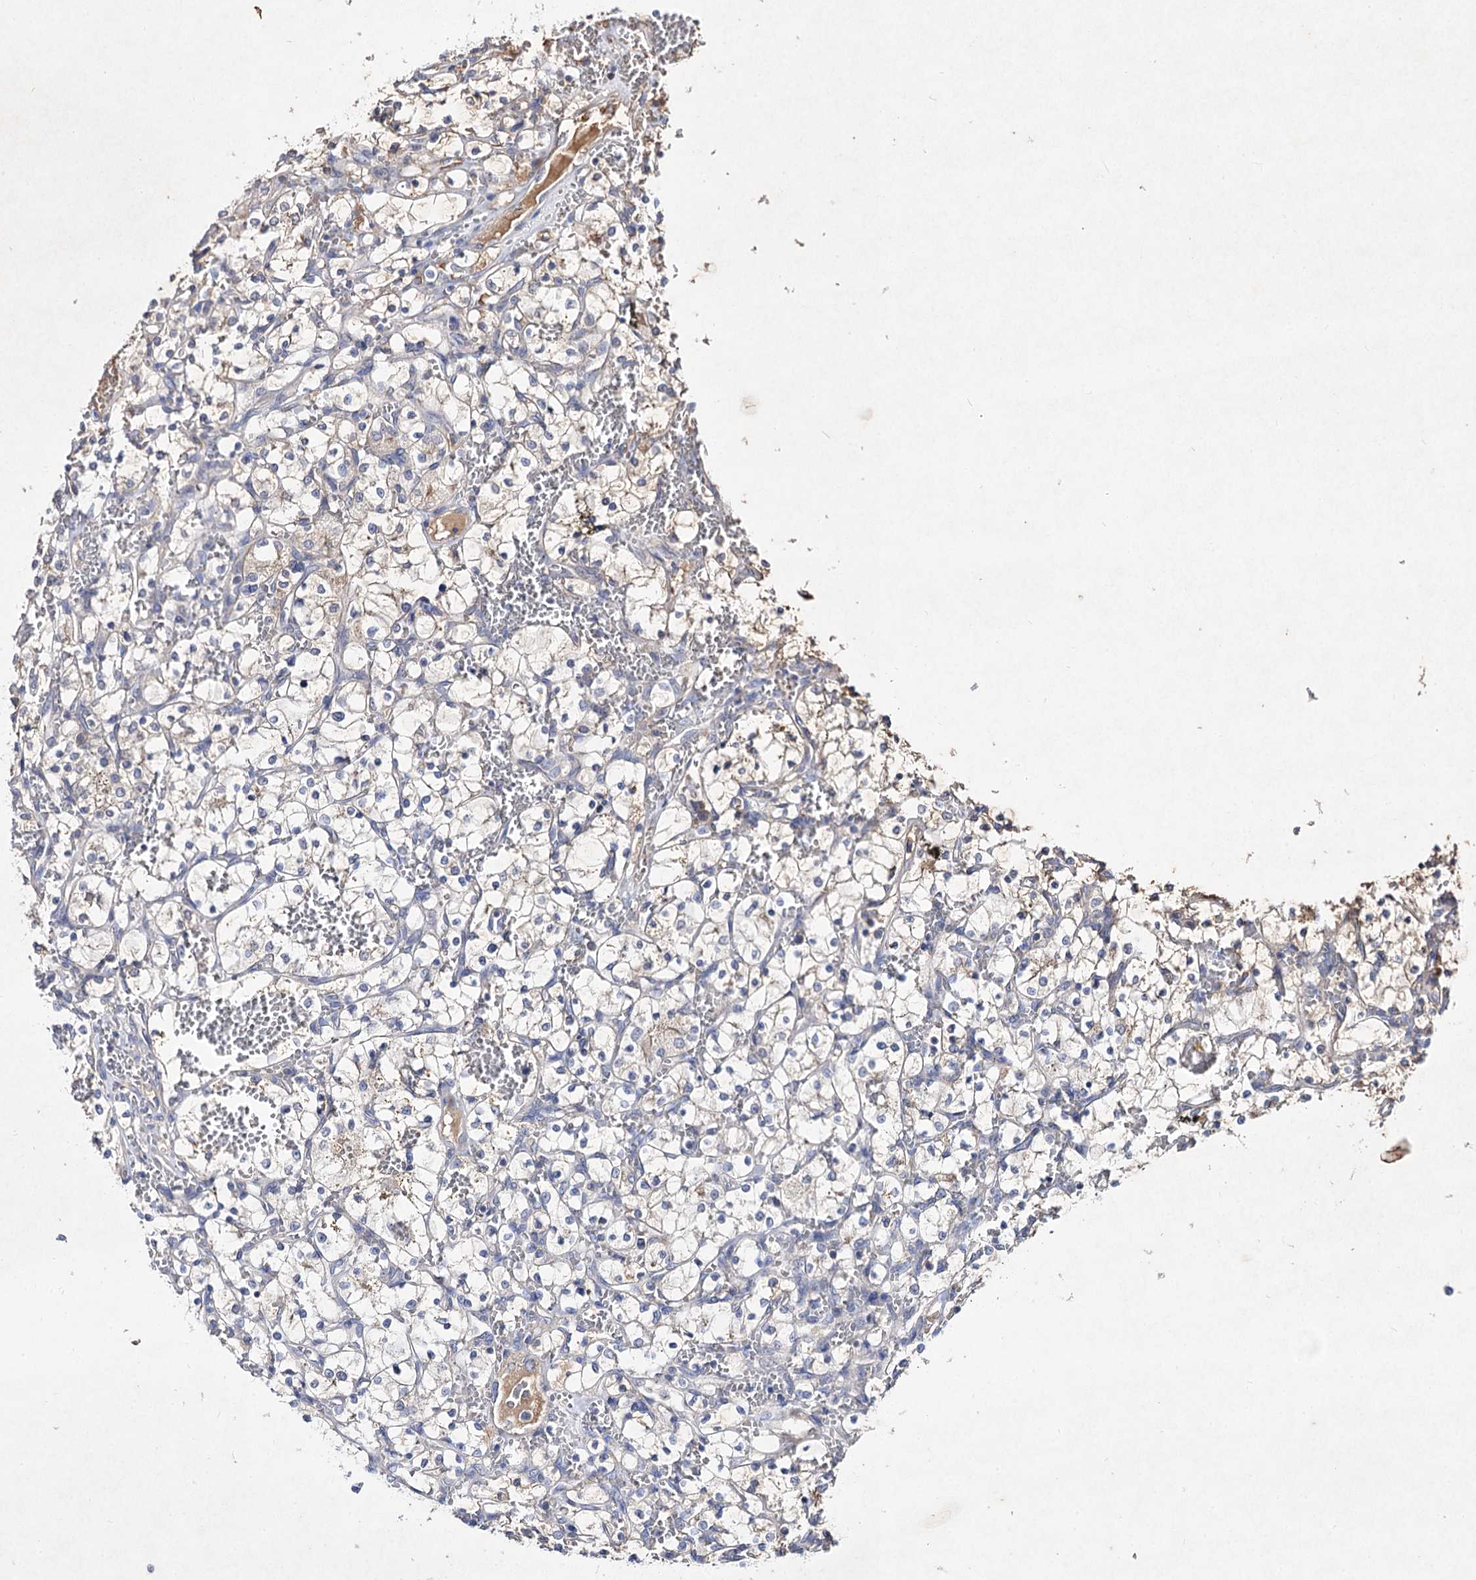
{"staining": {"intensity": "negative", "quantity": "none", "location": "none"}, "tissue": "renal cancer", "cell_type": "Tumor cells", "image_type": "cancer", "snomed": [{"axis": "morphology", "description": "Adenocarcinoma, NOS"}, {"axis": "topography", "description": "Kidney"}], "caption": "An immunohistochemistry histopathology image of renal cancer is shown. There is no staining in tumor cells of renal cancer. The staining is performed using DAB (3,3'-diaminobenzidine) brown chromogen with nuclei counter-stained in using hematoxylin.", "gene": "ARFIP2", "patient": {"sex": "female", "age": 69}}